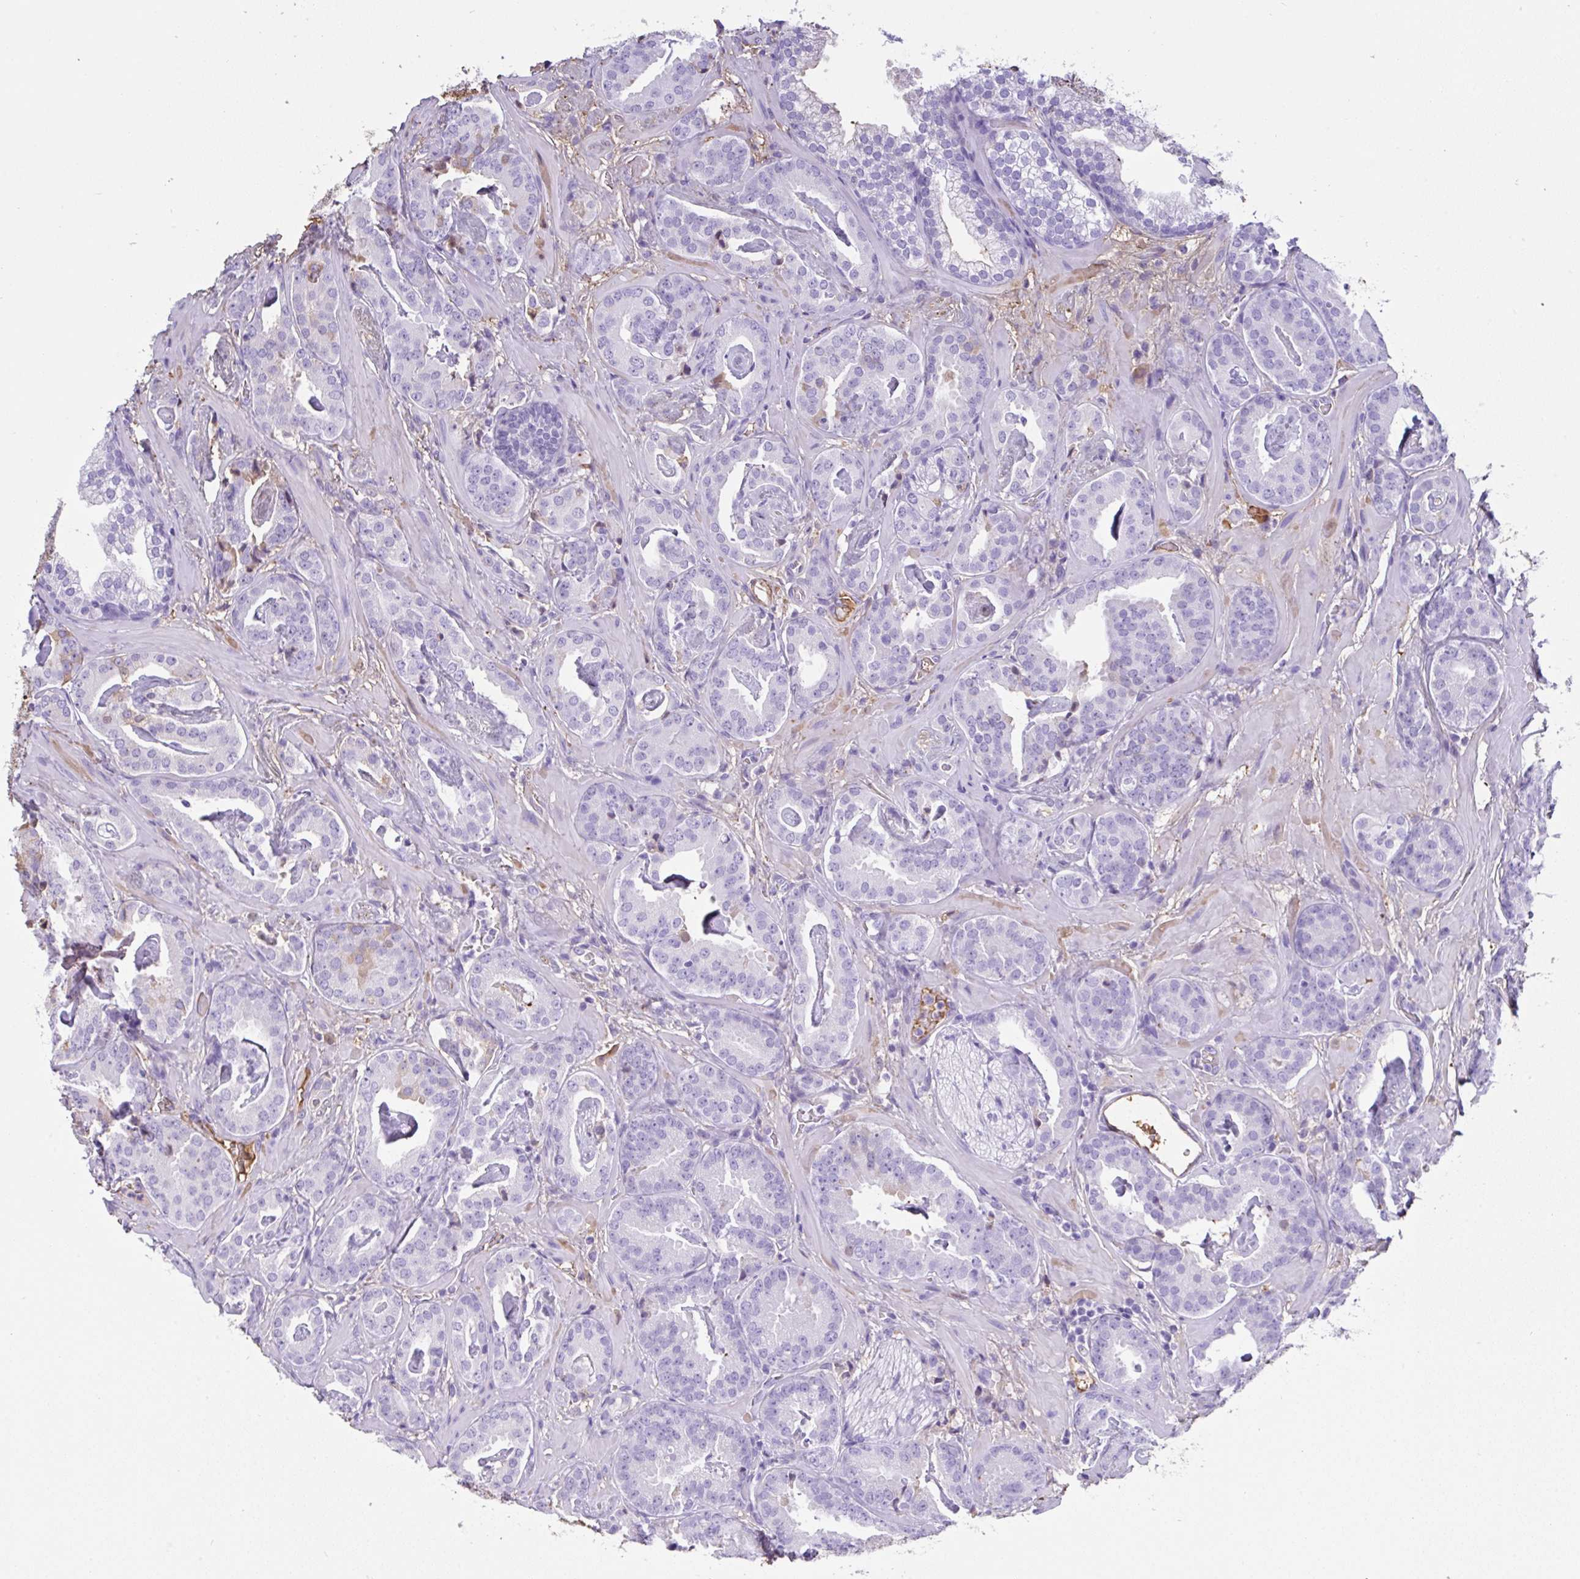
{"staining": {"intensity": "negative", "quantity": "none", "location": "none"}, "tissue": "prostate cancer", "cell_type": "Tumor cells", "image_type": "cancer", "snomed": [{"axis": "morphology", "description": "Adenocarcinoma, Low grade"}, {"axis": "topography", "description": "Prostate"}], "caption": "Immunohistochemistry photomicrograph of low-grade adenocarcinoma (prostate) stained for a protein (brown), which displays no expression in tumor cells.", "gene": "HOXC12", "patient": {"sex": "male", "age": 62}}